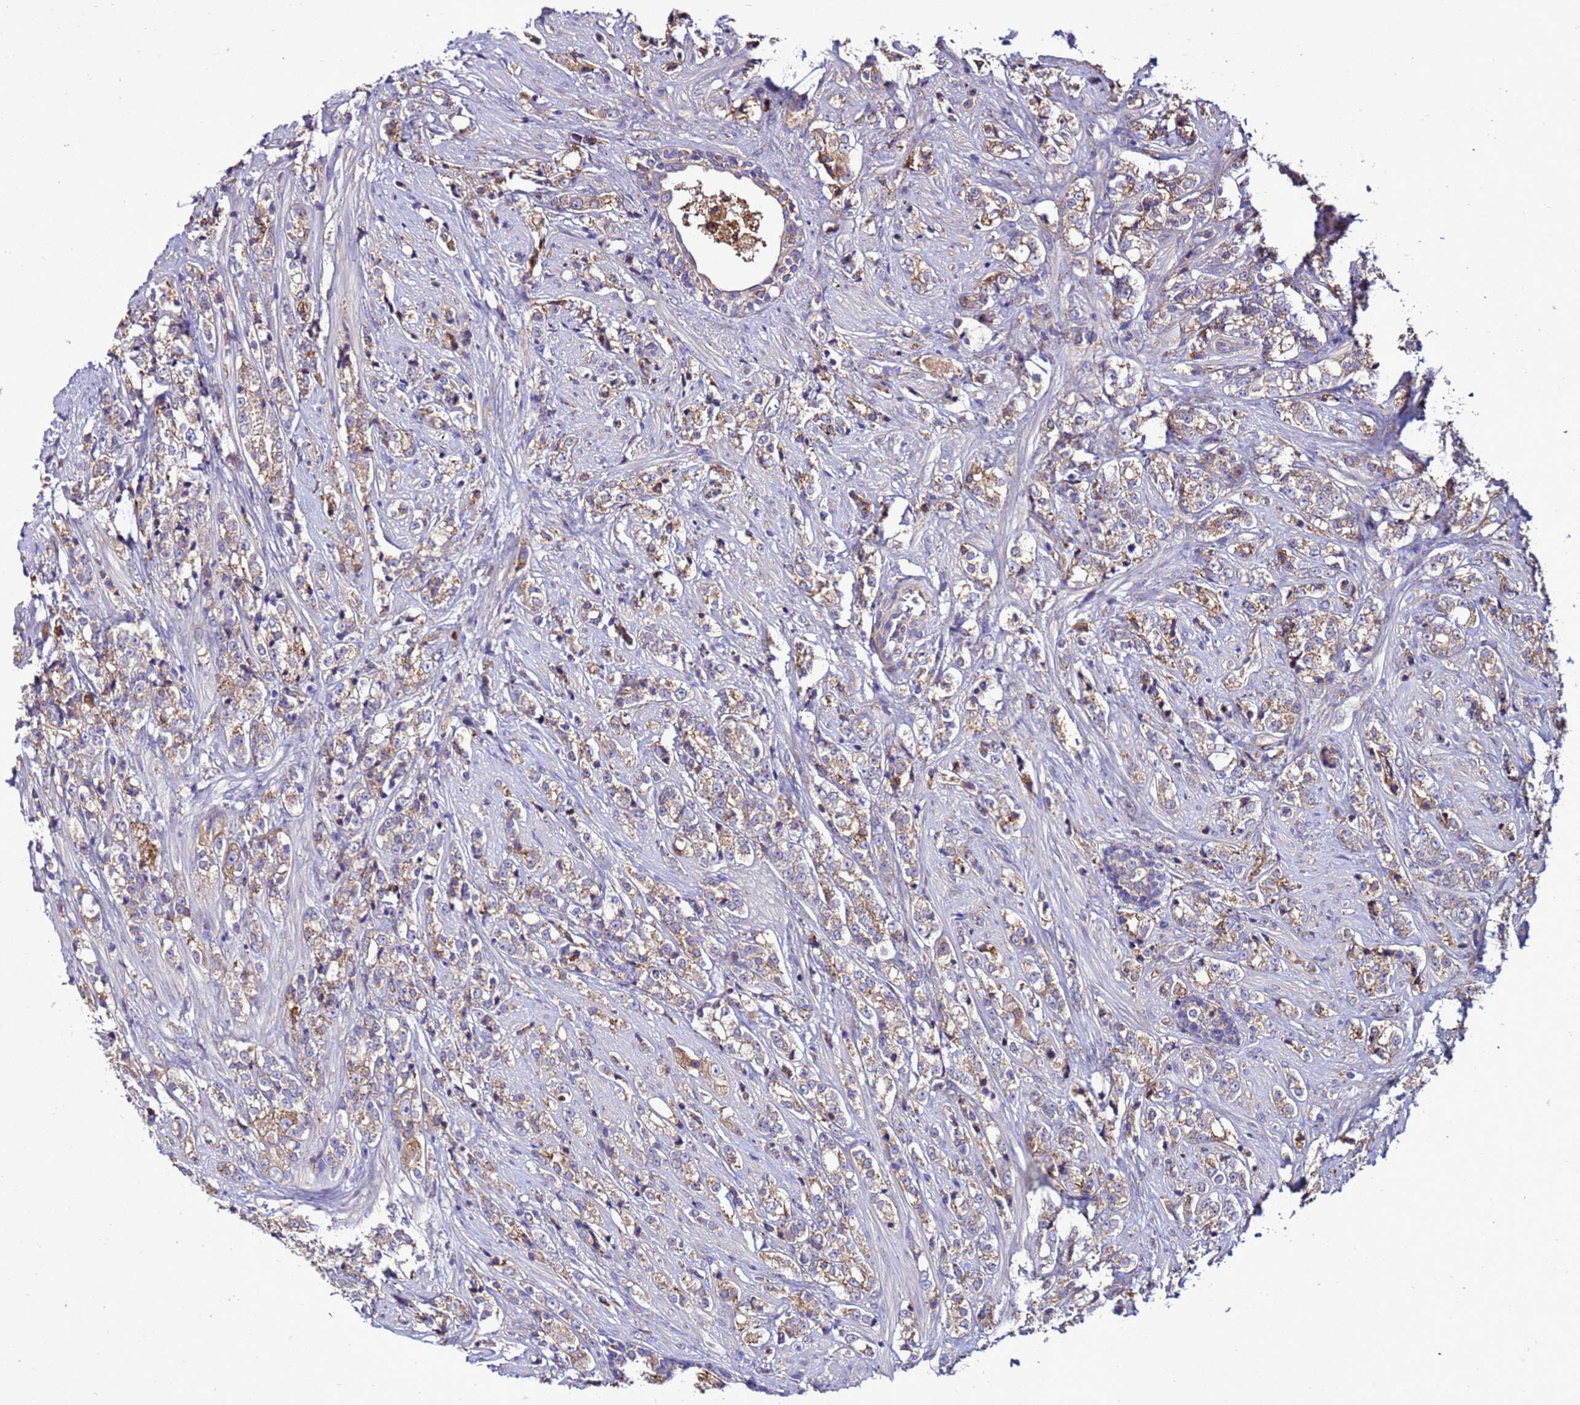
{"staining": {"intensity": "weak", "quantity": ">75%", "location": "cytoplasmic/membranous"}, "tissue": "prostate cancer", "cell_type": "Tumor cells", "image_type": "cancer", "snomed": [{"axis": "morphology", "description": "Adenocarcinoma, High grade"}, {"axis": "topography", "description": "Prostate"}], "caption": "An image of prostate cancer stained for a protein shows weak cytoplasmic/membranous brown staining in tumor cells.", "gene": "ANTKMT", "patient": {"sex": "male", "age": 69}}